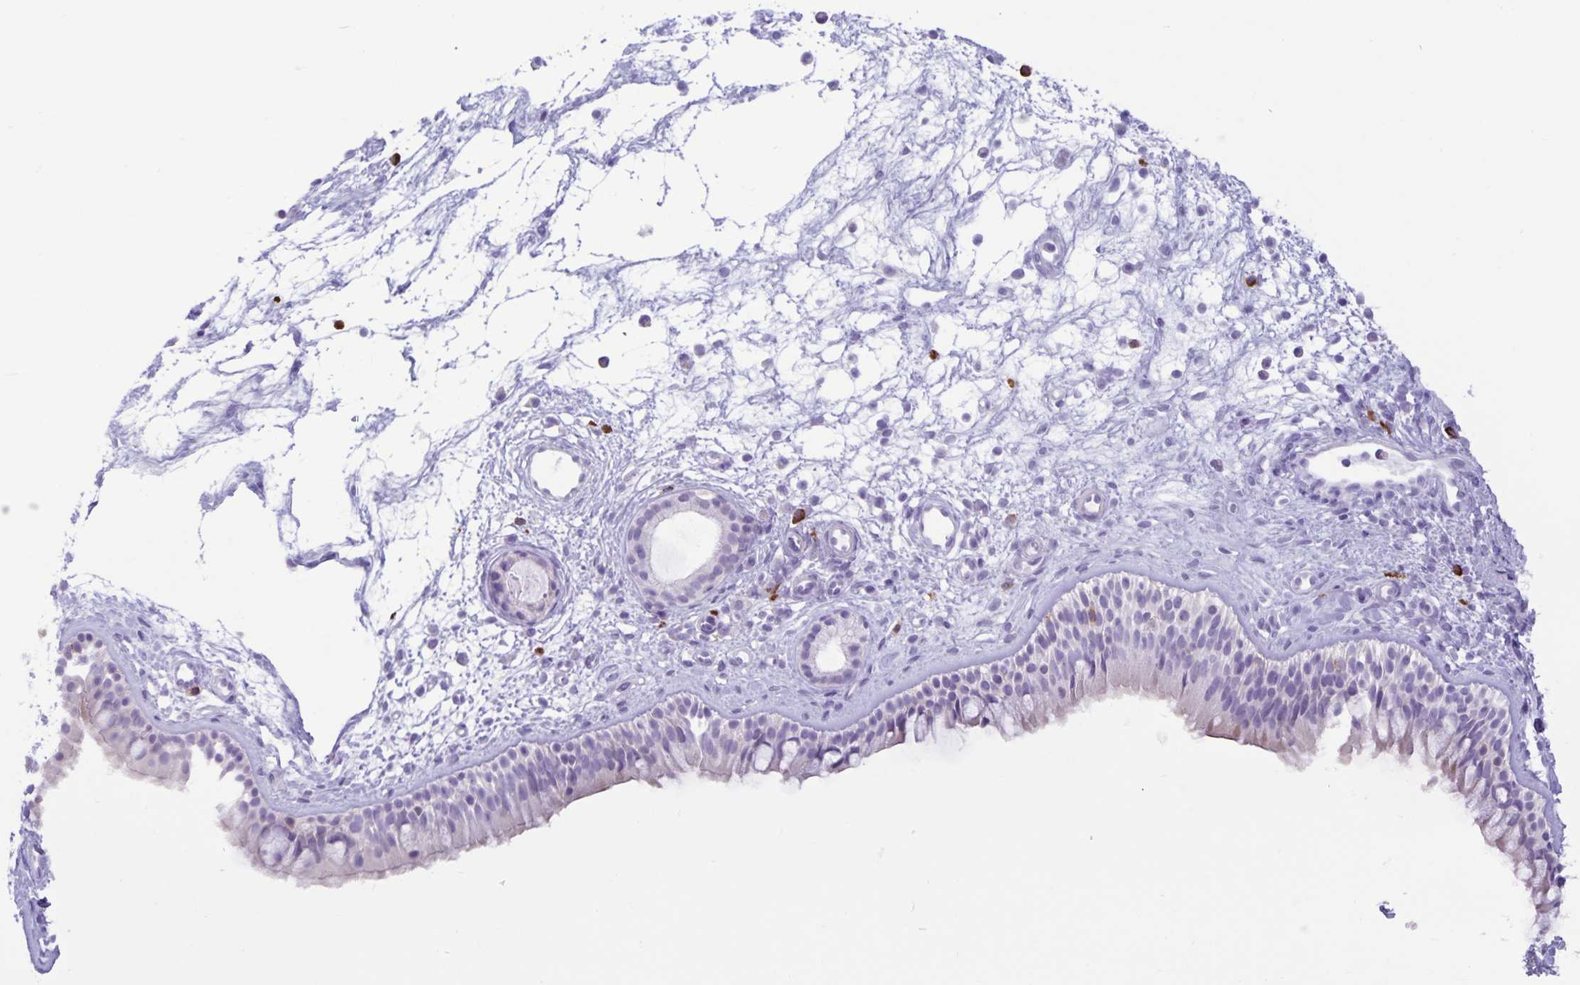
{"staining": {"intensity": "negative", "quantity": "none", "location": "none"}, "tissue": "nasopharynx", "cell_type": "Respiratory epithelial cells", "image_type": "normal", "snomed": [{"axis": "morphology", "description": "Normal tissue, NOS"}, {"axis": "topography", "description": "Nasopharynx"}], "caption": "Image shows no protein expression in respiratory epithelial cells of unremarkable nasopharynx. Brightfield microscopy of IHC stained with DAB (3,3'-diaminobenzidine) (brown) and hematoxylin (blue), captured at high magnification.", "gene": "IBTK", "patient": {"sex": "female", "age": 70}}